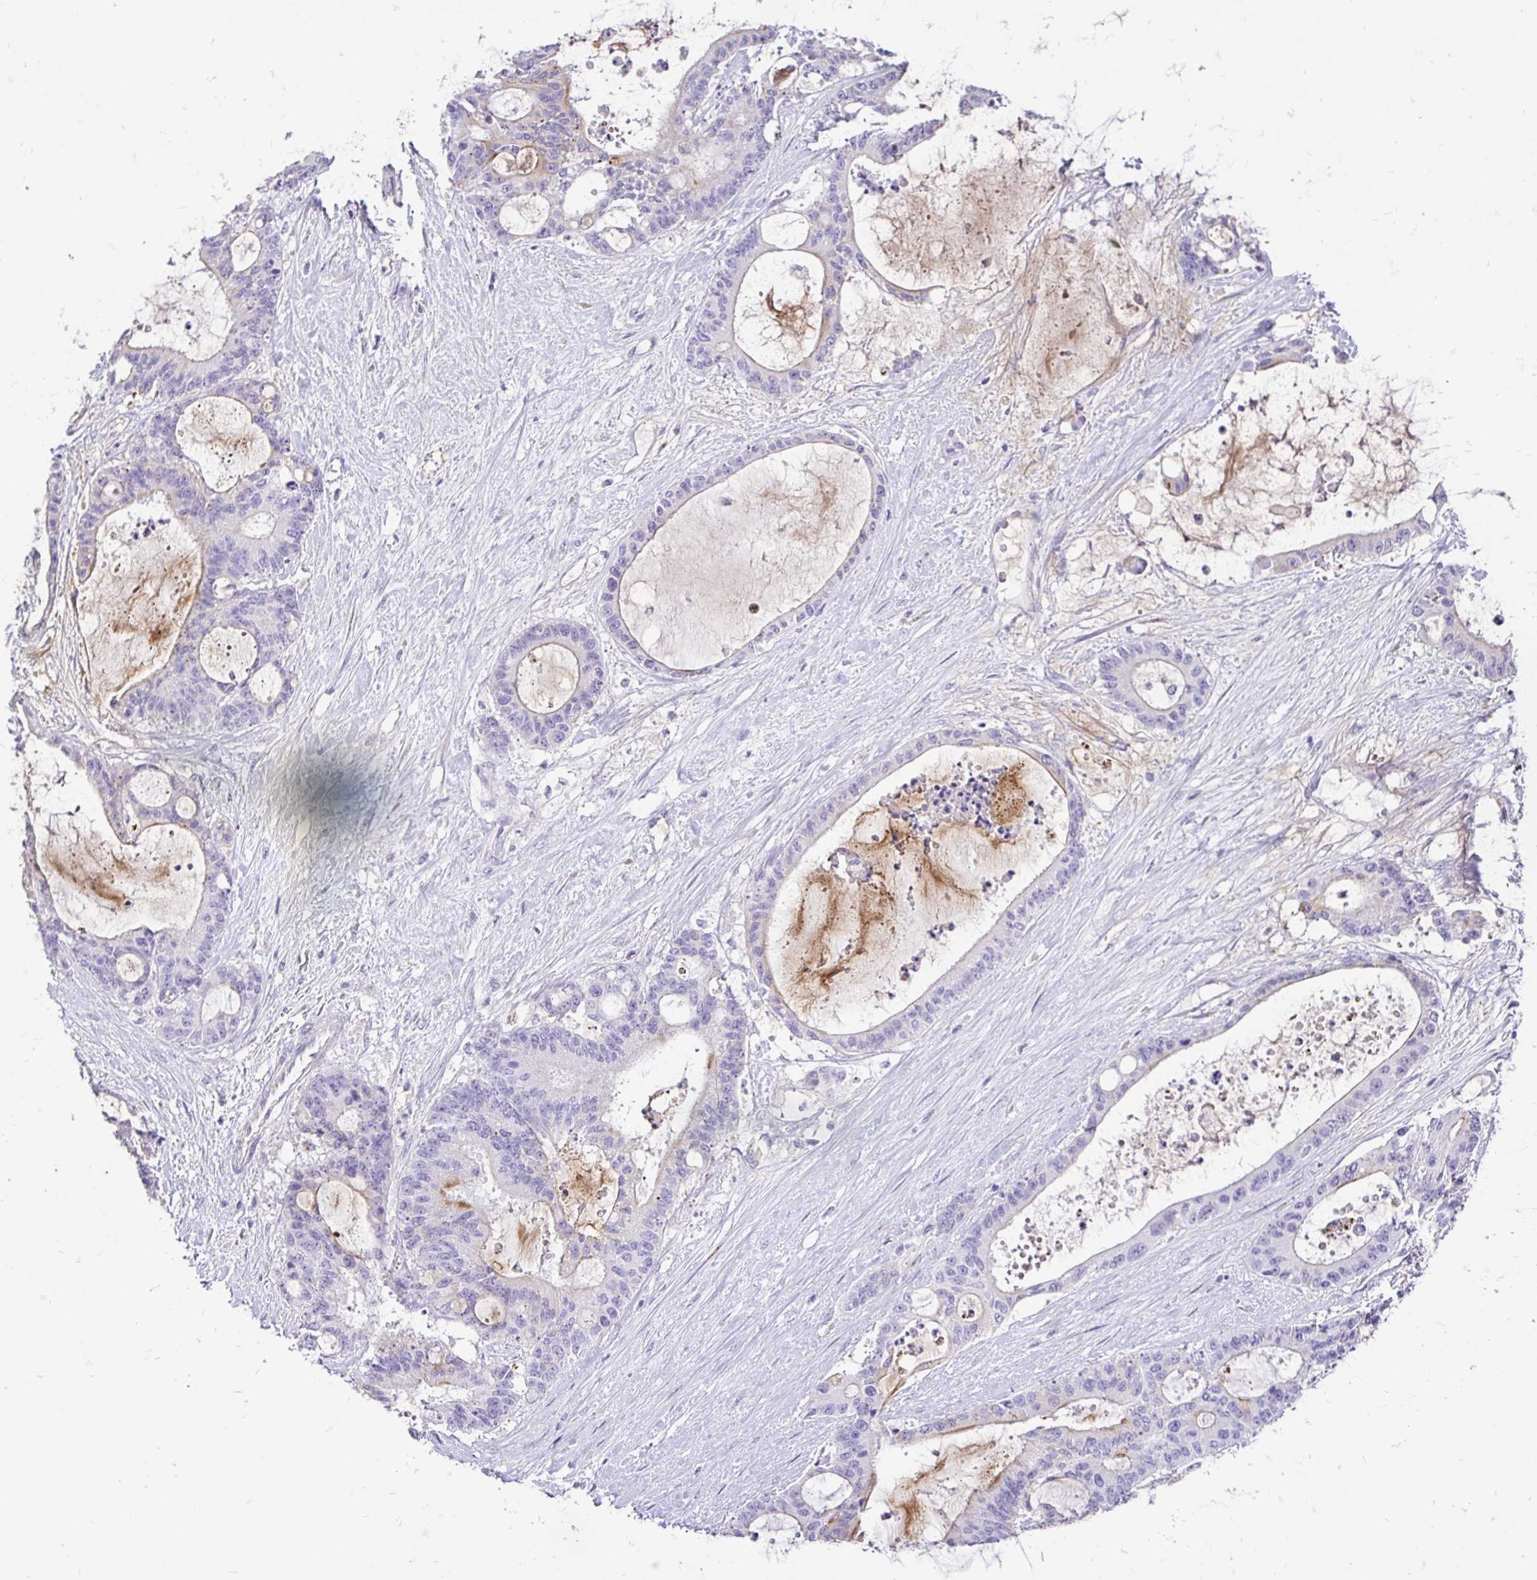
{"staining": {"intensity": "negative", "quantity": "none", "location": "none"}, "tissue": "liver cancer", "cell_type": "Tumor cells", "image_type": "cancer", "snomed": [{"axis": "morphology", "description": "Normal tissue, NOS"}, {"axis": "morphology", "description": "Cholangiocarcinoma"}, {"axis": "topography", "description": "Liver"}, {"axis": "topography", "description": "Peripheral nerve tissue"}], "caption": "Cholangiocarcinoma (liver) was stained to show a protein in brown. There is no significant expression in tumor cells.", "gene": "TAF1D", "patient": {"sex": "female", "age": 73}}